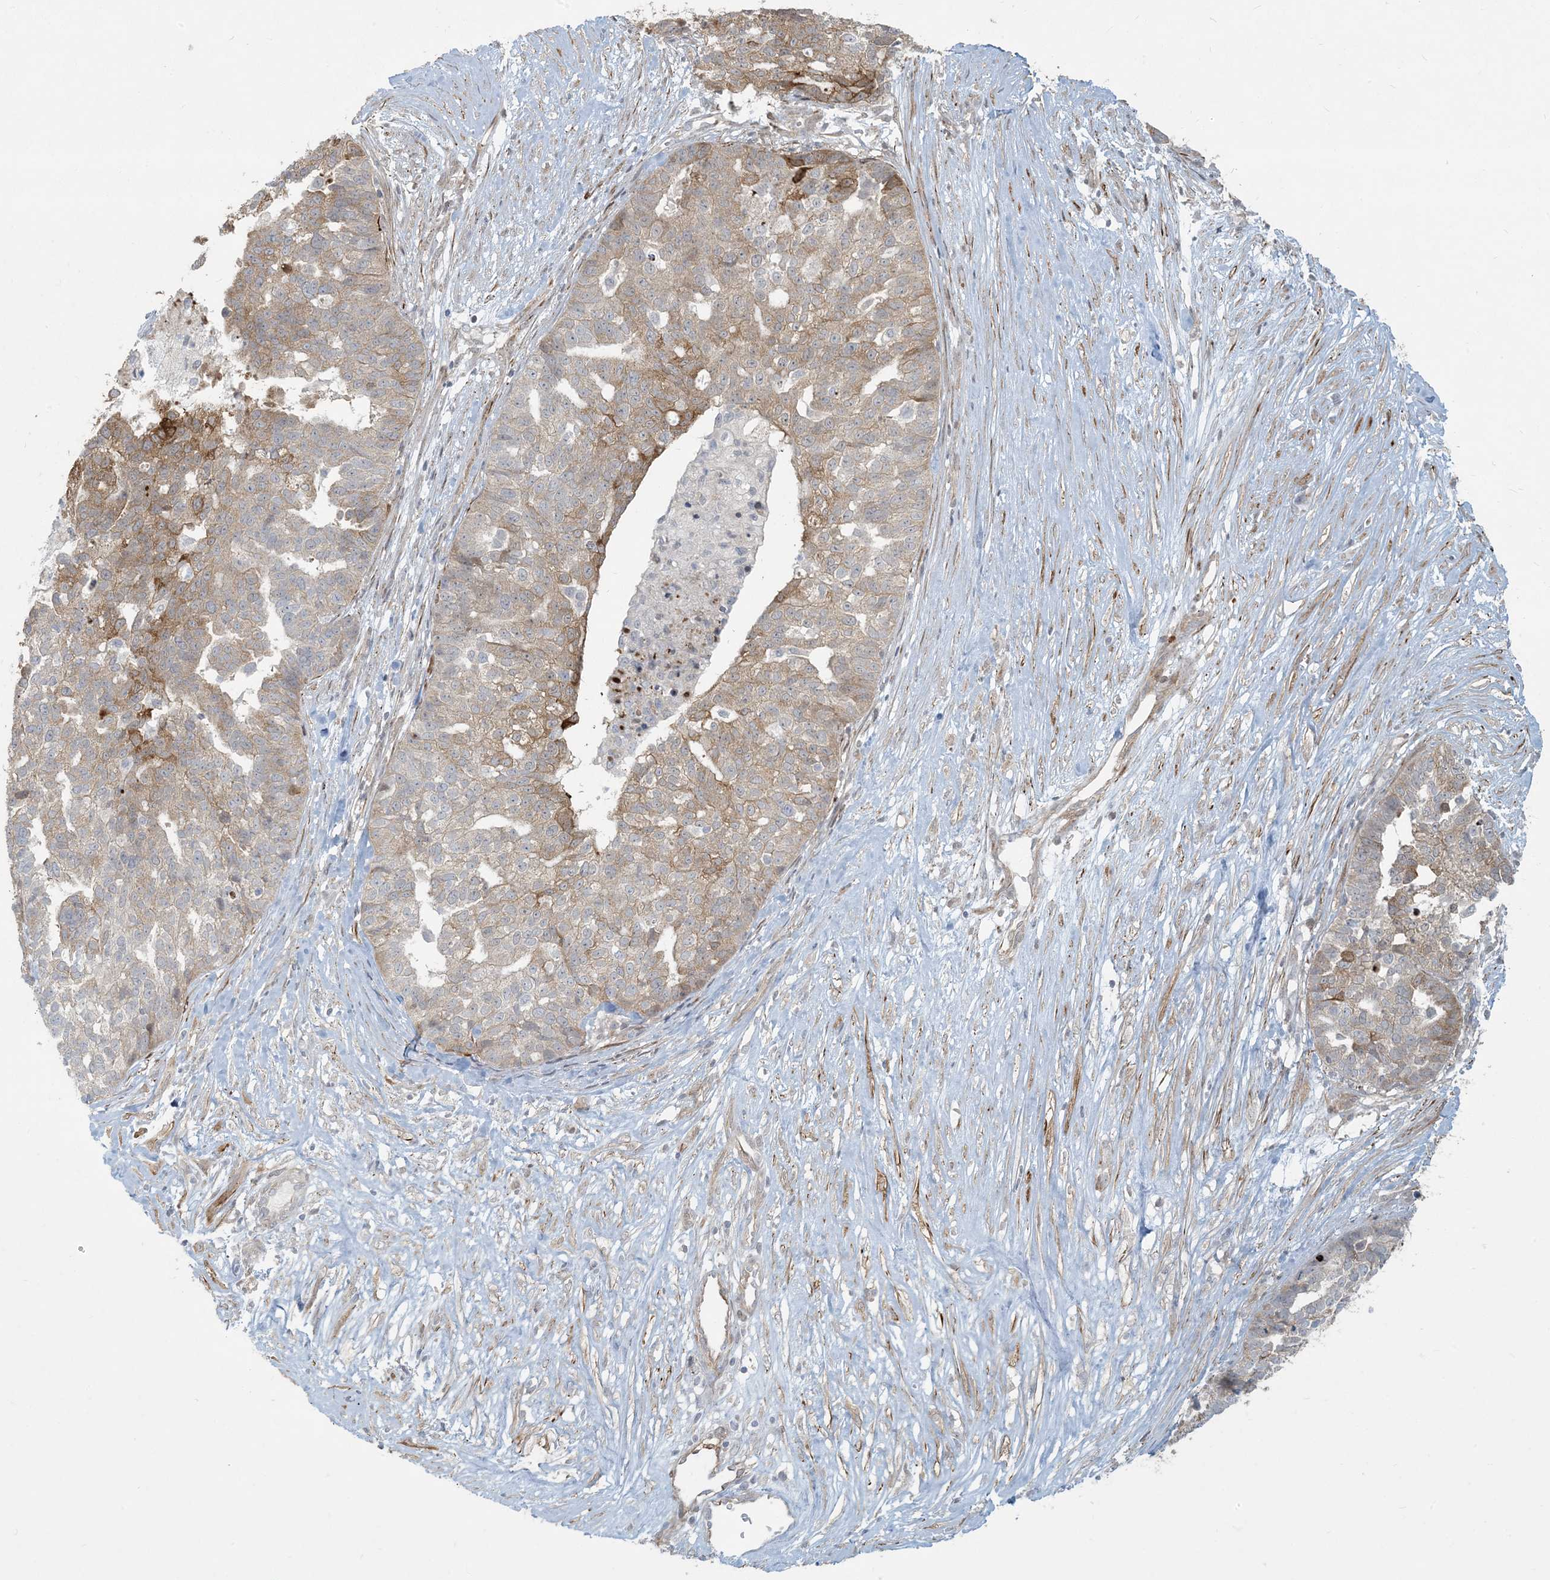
{"staining": {"intensity": "moderate", "quantity": "25%-75%", "location": "cytoplasmic/membranous"}, "tissue": "ovarian cancer", "cell_type": "Tumor cells", "image_type": "cancer", "snomed": [{"axis": "morphology", "description": "Cystadenocarcinoma, serous, NOS"}, {"axis": "topography", "description": "Ovary"}], "caption": "About 25%-75% of tumor cells in human ovarian cancer (serous cystadenocarcinoma) display moderate cytoplasmic/membranous protein positivity as visualized by brown immunohistochemical staining.", "gene": "BCORL1", "patient": {"sex": "female", "age": 59}}